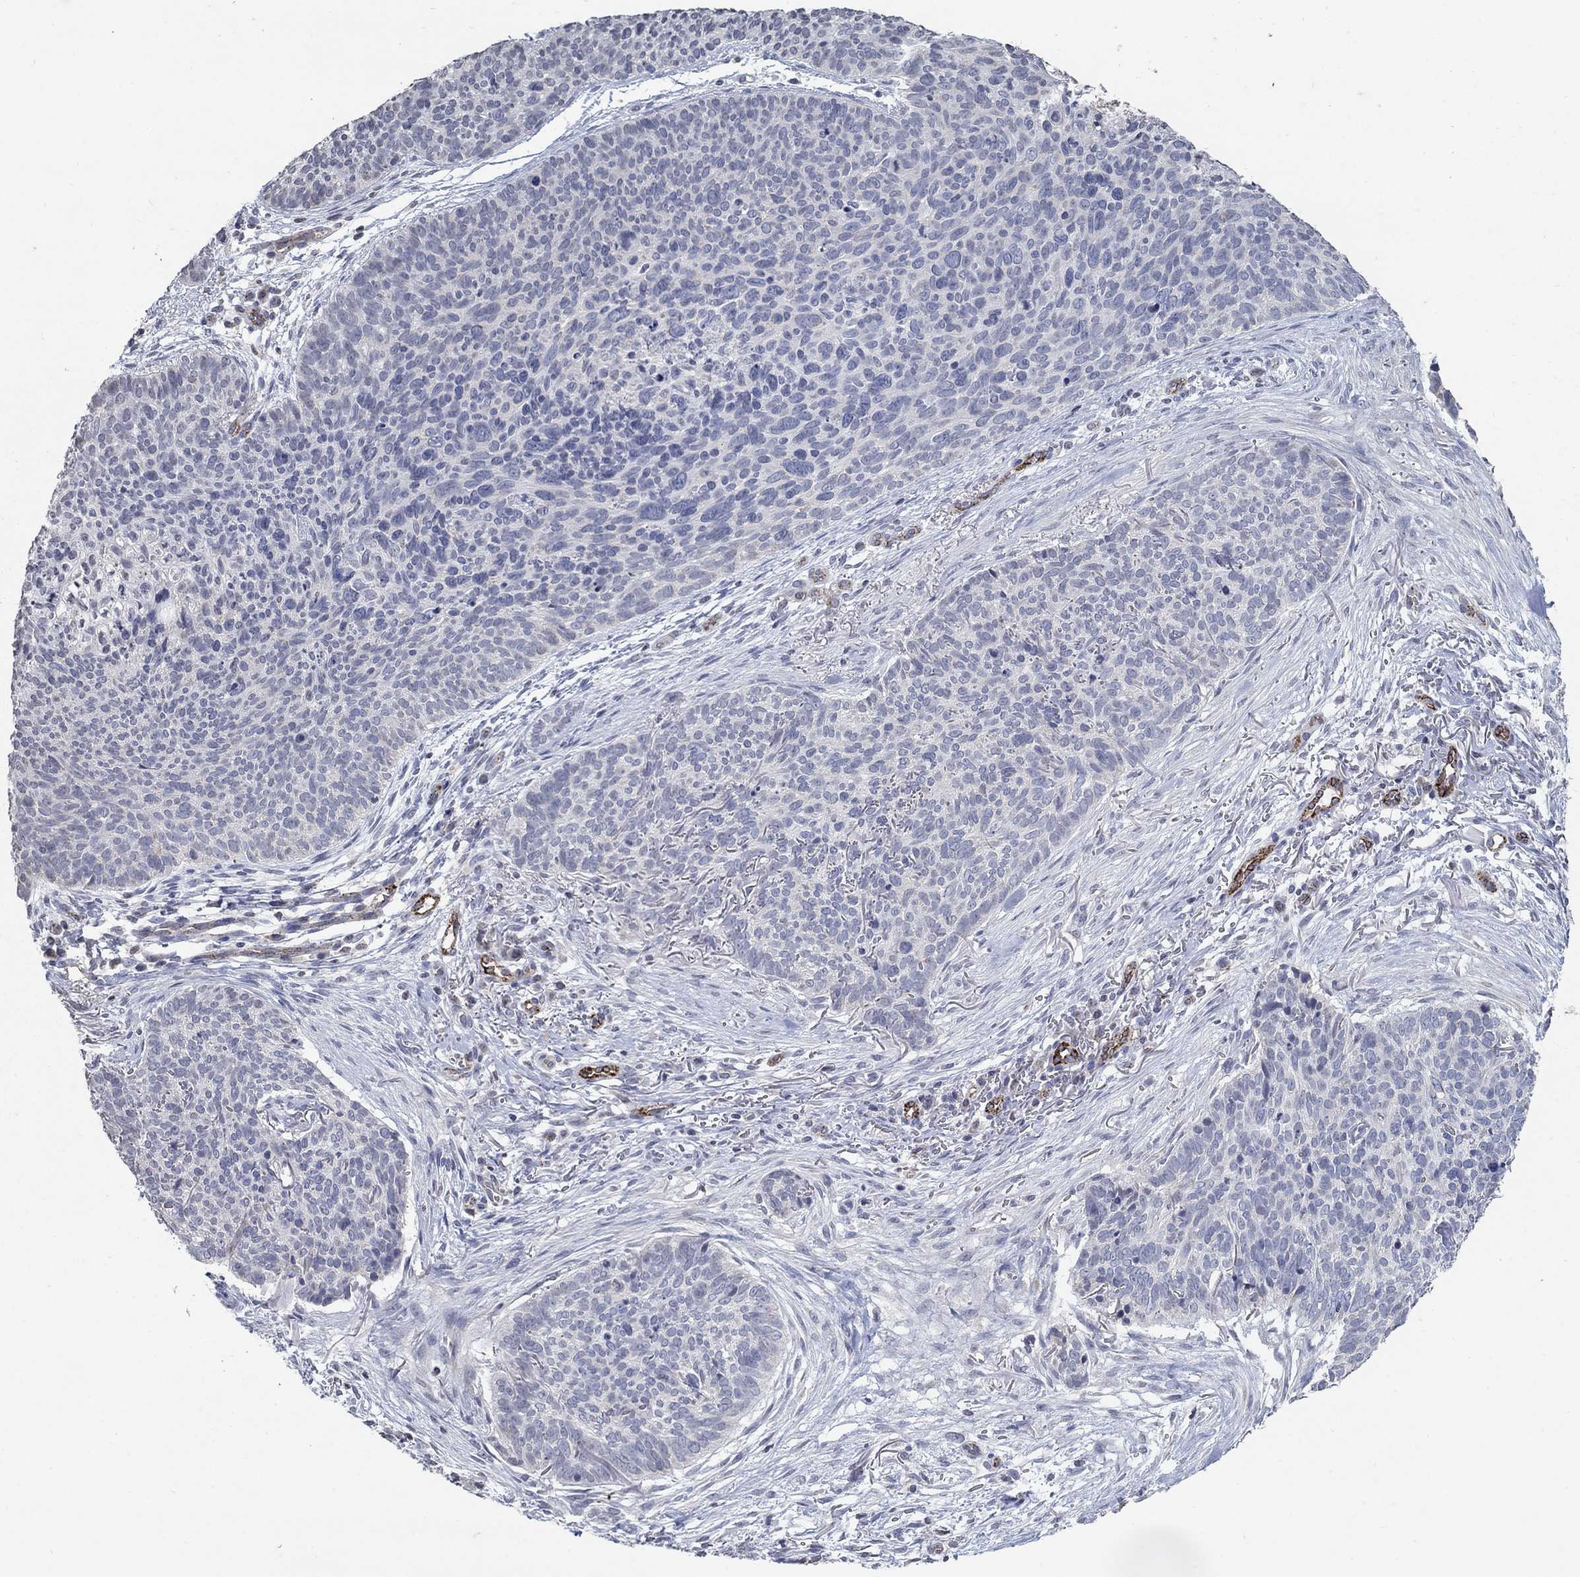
{"staining": {"intensity": "negative", "quantity": "none", "location": "none"}, "tissue": "skin cancer", "cell_type": "Tumor cells", "image_type": "cancer", "snomed": [{"axis": "morphology", "description": "Basal cell carcinoma"}, {"axis": "topography", "description": "Skin"}], "caption": "Tumor cells show no significant protein positivity in skin basal cell carcinoma. The staining is performed using DAB (3,3'-diaminobenzidine) brown chromogen with nuclei counter-stained in using hematoxylin.", "gene": "TINAG", "patient": {"sex": "male", "age": 64}}